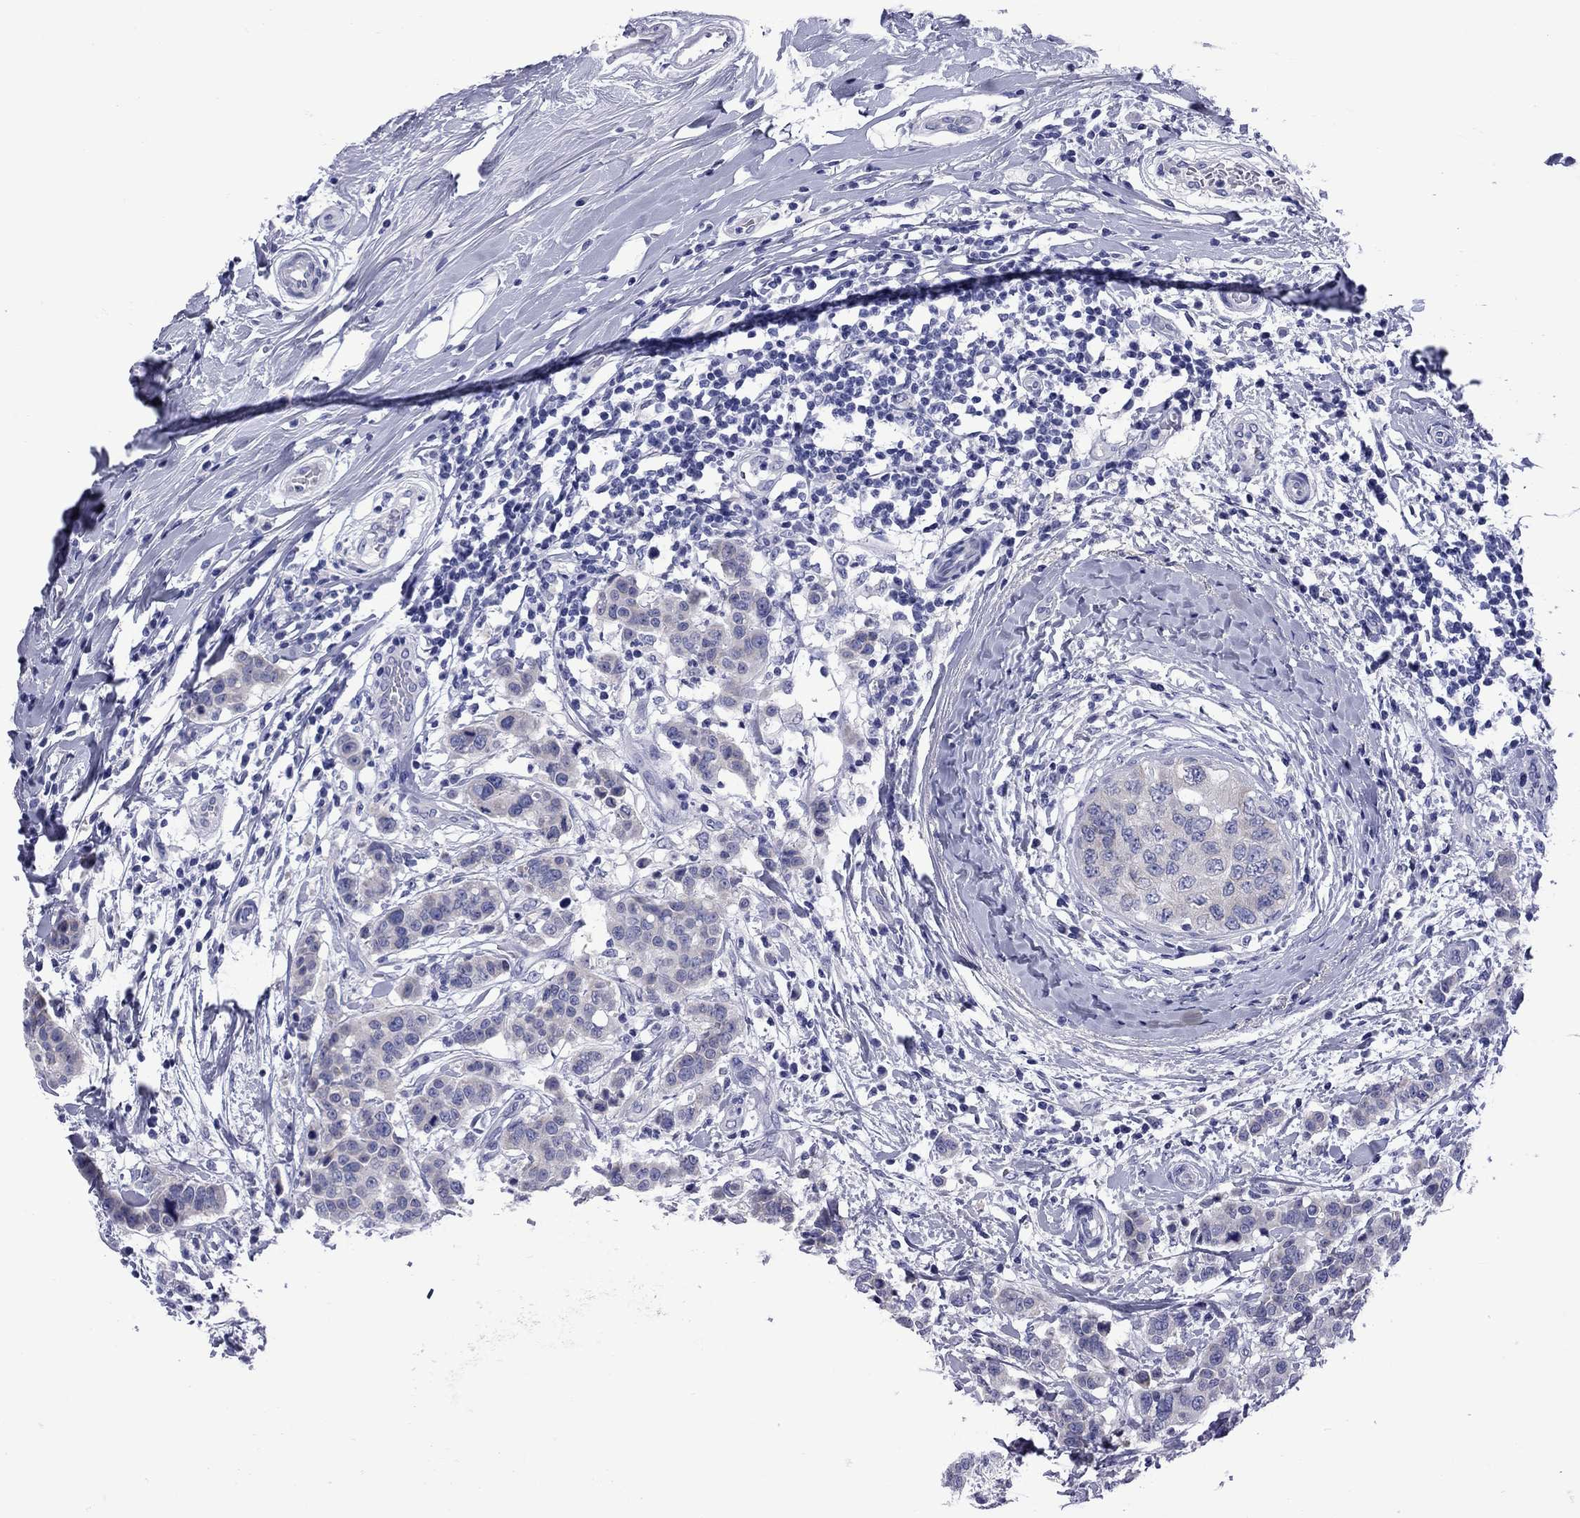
{"staining": {"intensity": "weak", "quantity": "<25%", "location": "cytoplasmic/membranous"}, "tissue": "breast cancer", "cell_type": "Tumor cells", "image_type": "cancer", "snomed": [{"axis": "morphology", "description": "Duct carcinoma"}, {"axis": "topography", "description": "Breast"}], "caption": "Photomicrograph shows no protein positivity in tumor cells of breast cancer tissue.", "gene": "EPPIN", "patient": {"sex": "female", "age": 27}}